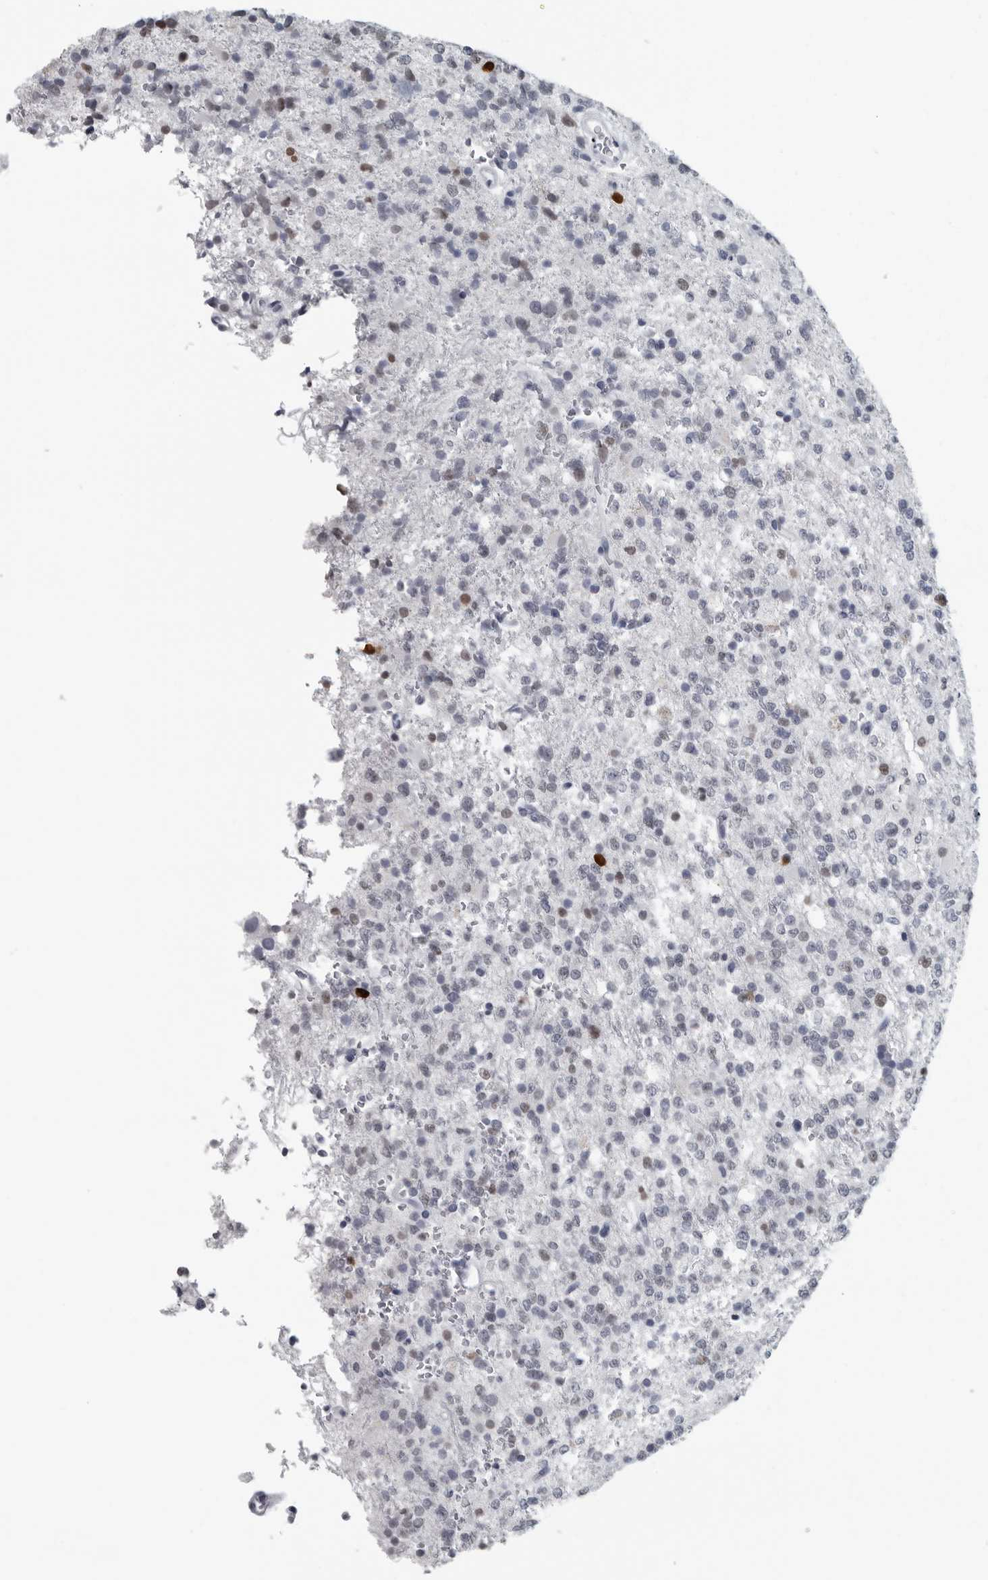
{"staining": {"intensity": "negative", "quantity": "none", "location": "none"}, "tissue": "glioma", "cell_type": "Tumor cells", "image_type": "cancer", "snomed": [{"axis": "morphology", "description": "Glioma, malignant, High grade"}, {"axis": "topography", "description": "Brain"}], "caption": "Tumor cells are negative for brown protein staining in glioma. The staining was performed using DAB to visualize the protein expression in brown, while the nuclei were stained in blue with hematoxylin (Magnification: 20x).", "gene": "SATB2", "patient": {"sex": "female", "age": 62}}